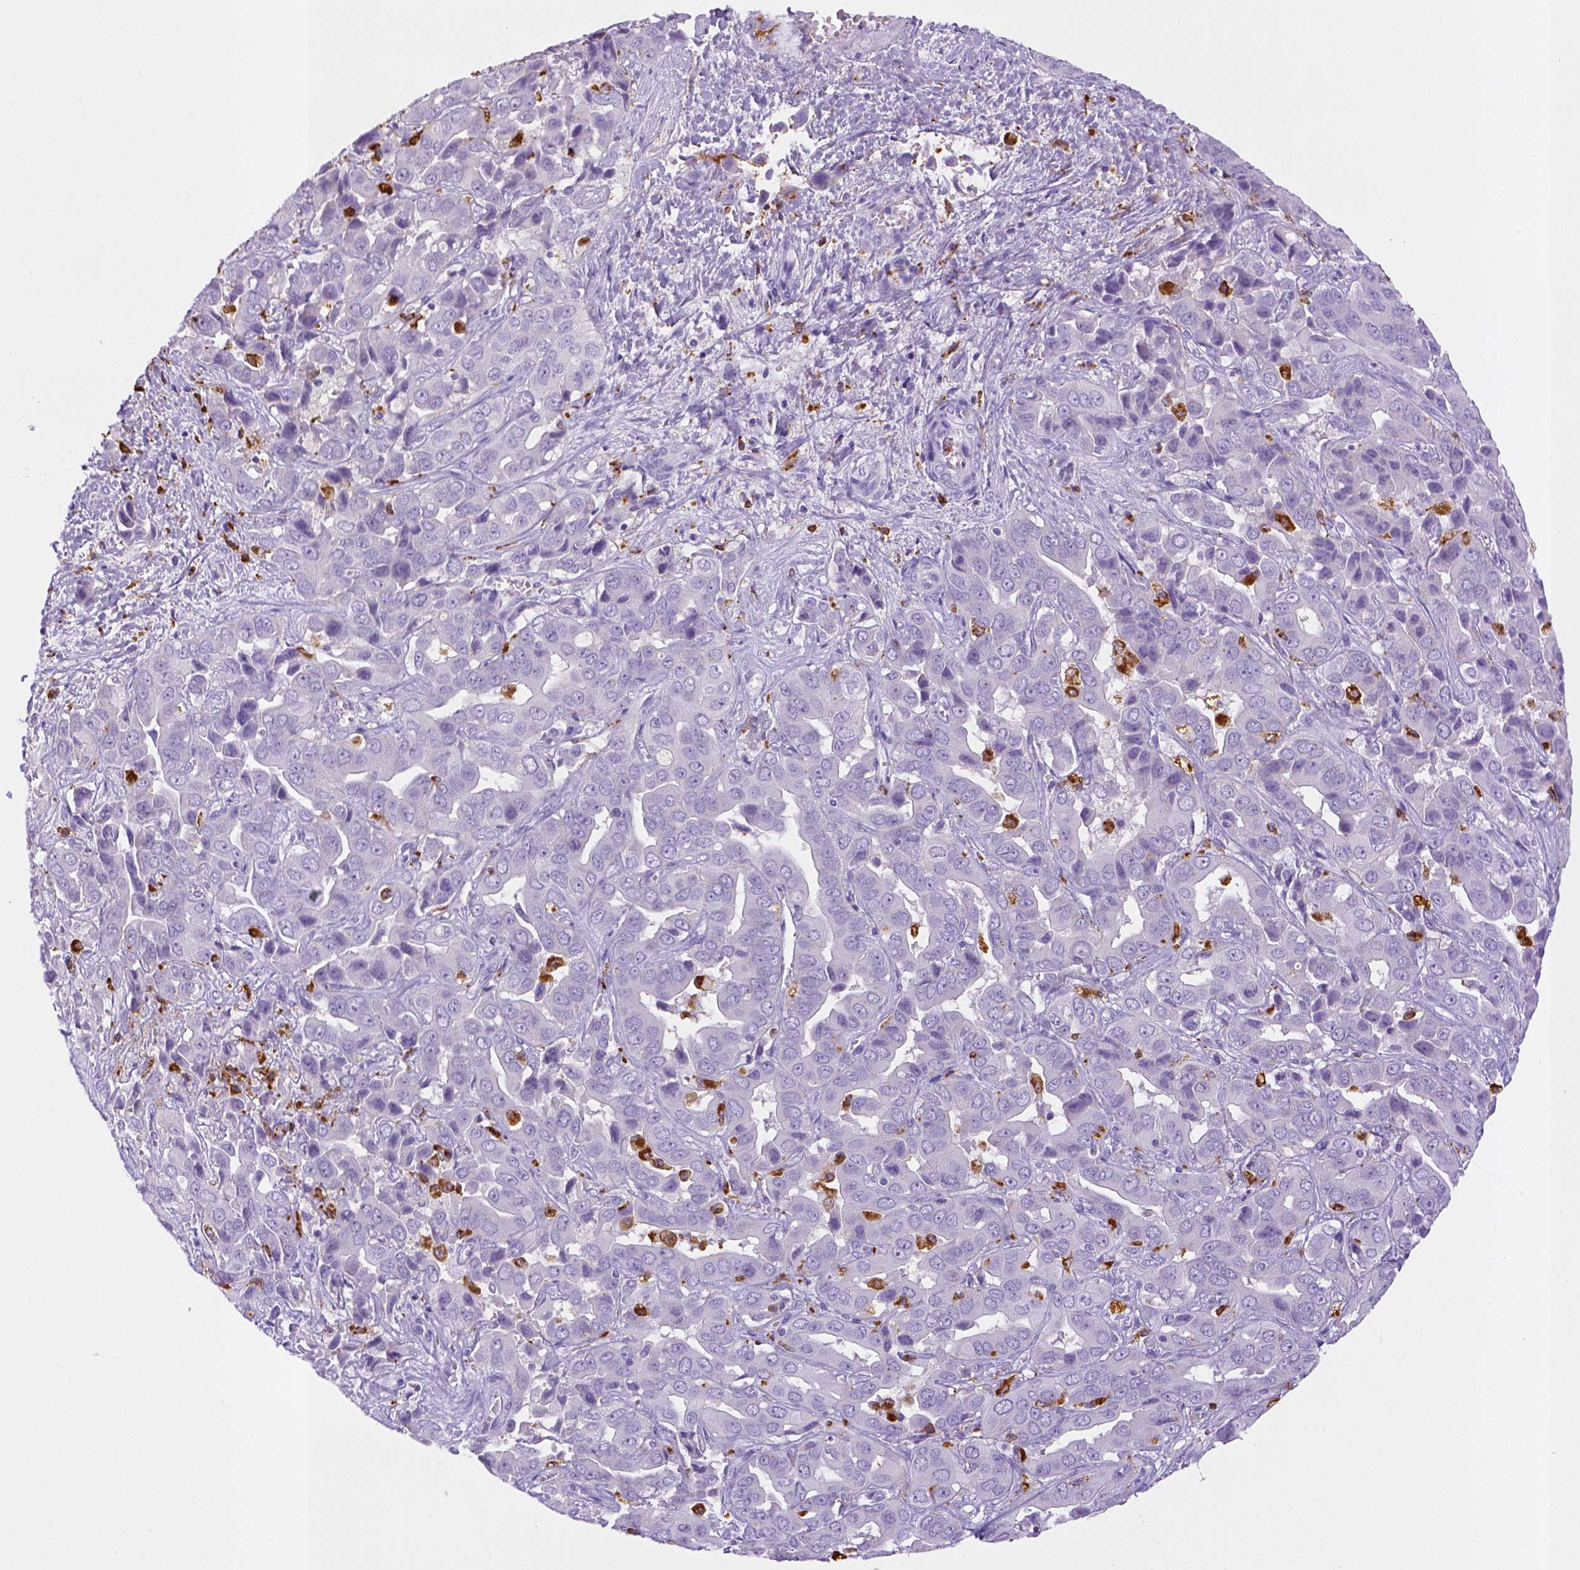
{"staining": {"intensity": "negative", "quantity": "none", "location": "none"}, "tissue": "liver cancer", "cell_type": "Tumor cells", "image_type": "cancer", "snomed": [{"axis": "morphology", "description": "Cholangiocarcinoma"}, {"axis": "topography", "description": "Liver"}], "caption": "Immunohistochemistry (IHC) of human liver cancer (cholangiocarcinoma) displays no positivity in tumor cells. The staining was performed using DAB to visualize the protein expression in brown, while the nuclei were stained in blue with hematoxylin (Magnification: 20x).", "gene": "CD68", "patient": {"sex": "female", "age": 52}}